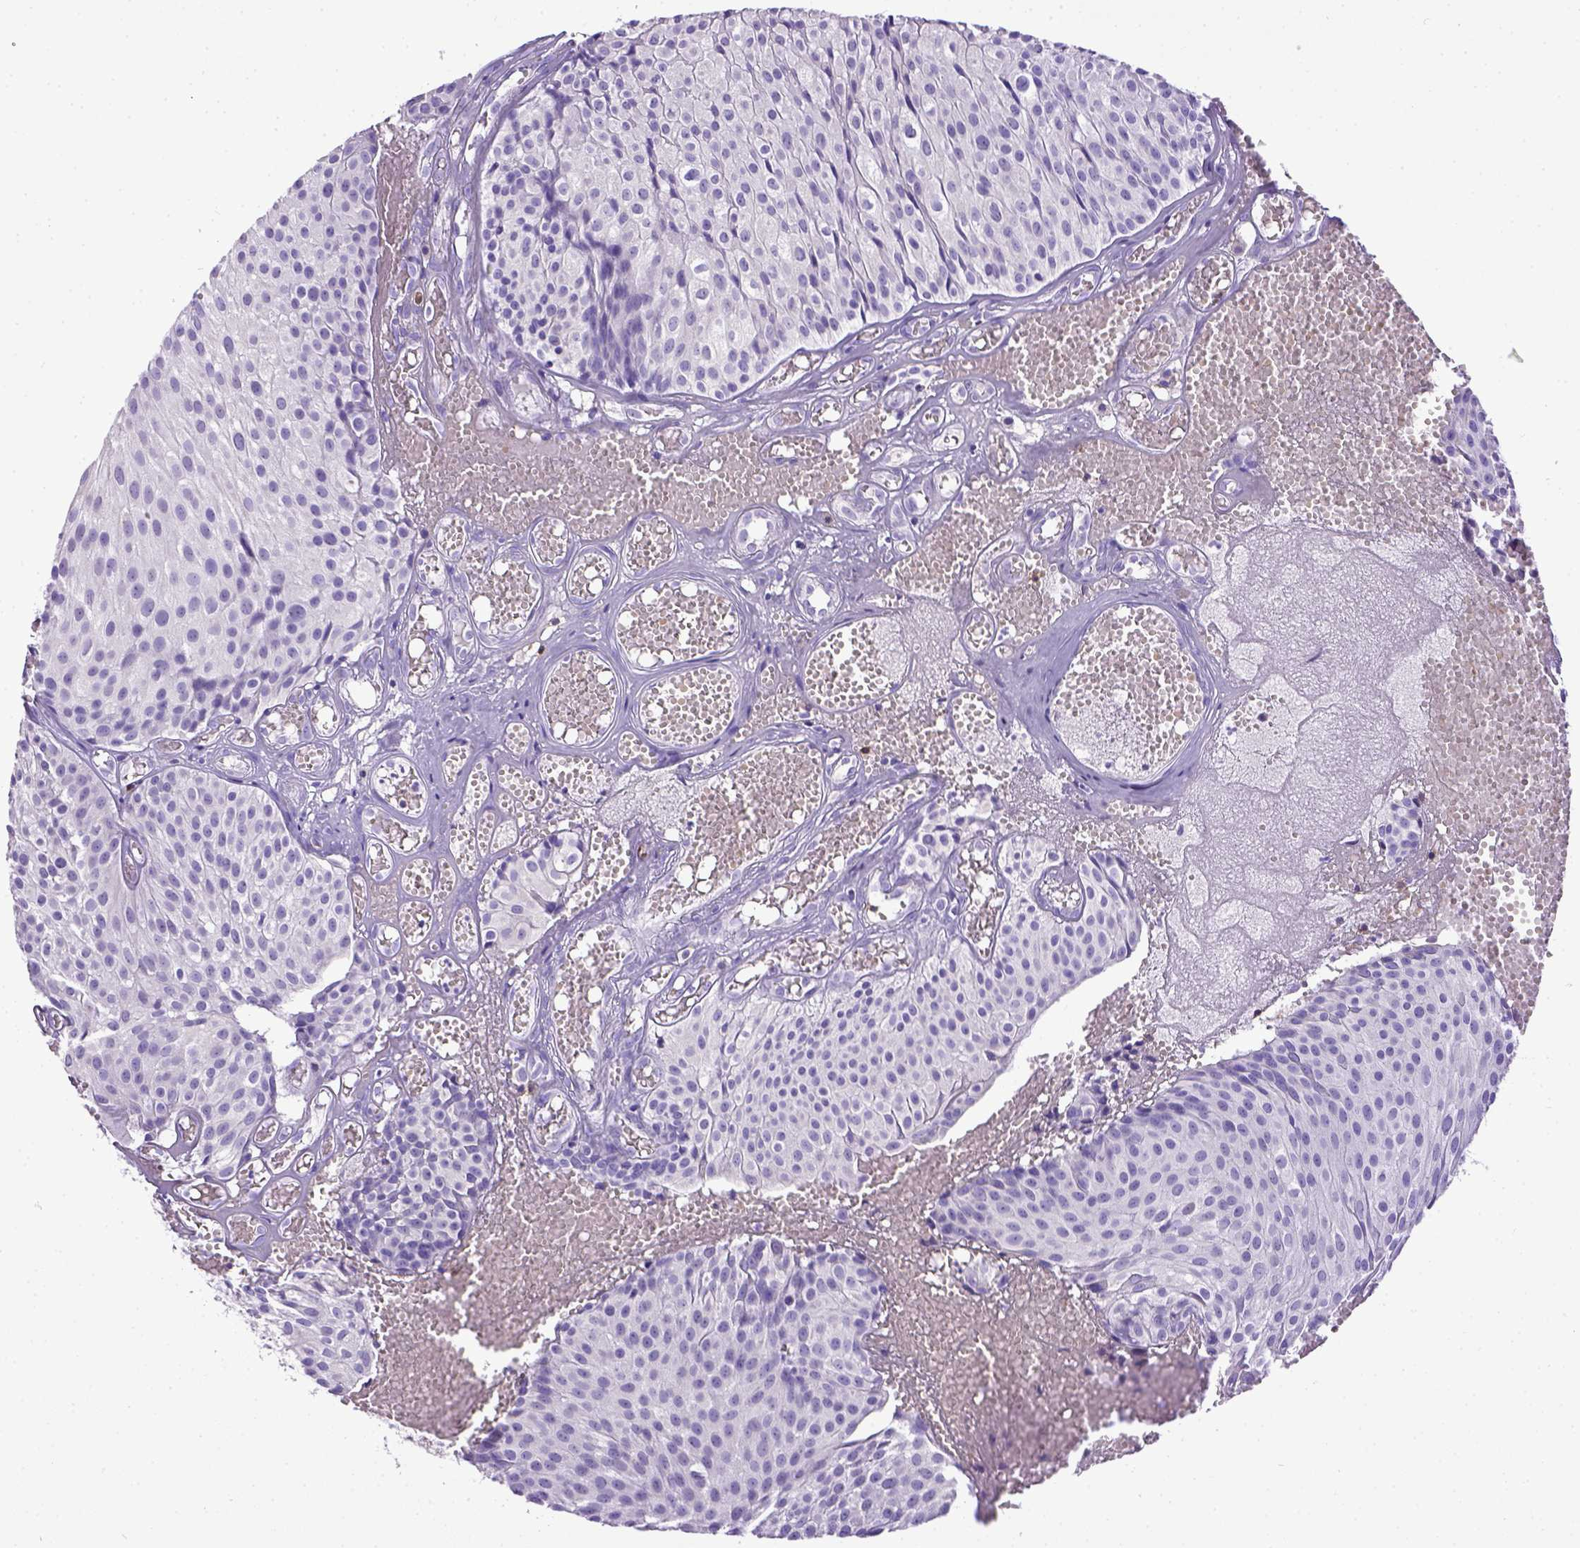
{"staining": {"intensity": "negative", "quantity": "none", "location": "none"}, "tissue": "urothelial cancer", "cell_type": "Tumor cells", "image_type": "cancer", "snomed": [{"axis": "morphology", "description": "Urothelial carcinoma, Low grade"}, {"axis": "topography", "description": "Urinary bladder"}], "caption": "A micrograph of human low-grade urothelial carcinoma is negative for staining in tumor cells. (DAB (3,3'-diaminobenzidine) immunohistochemistry (IHC), high magnification).", "gene": "CD3E", "patient": {"sex": "male", "age": 63}}